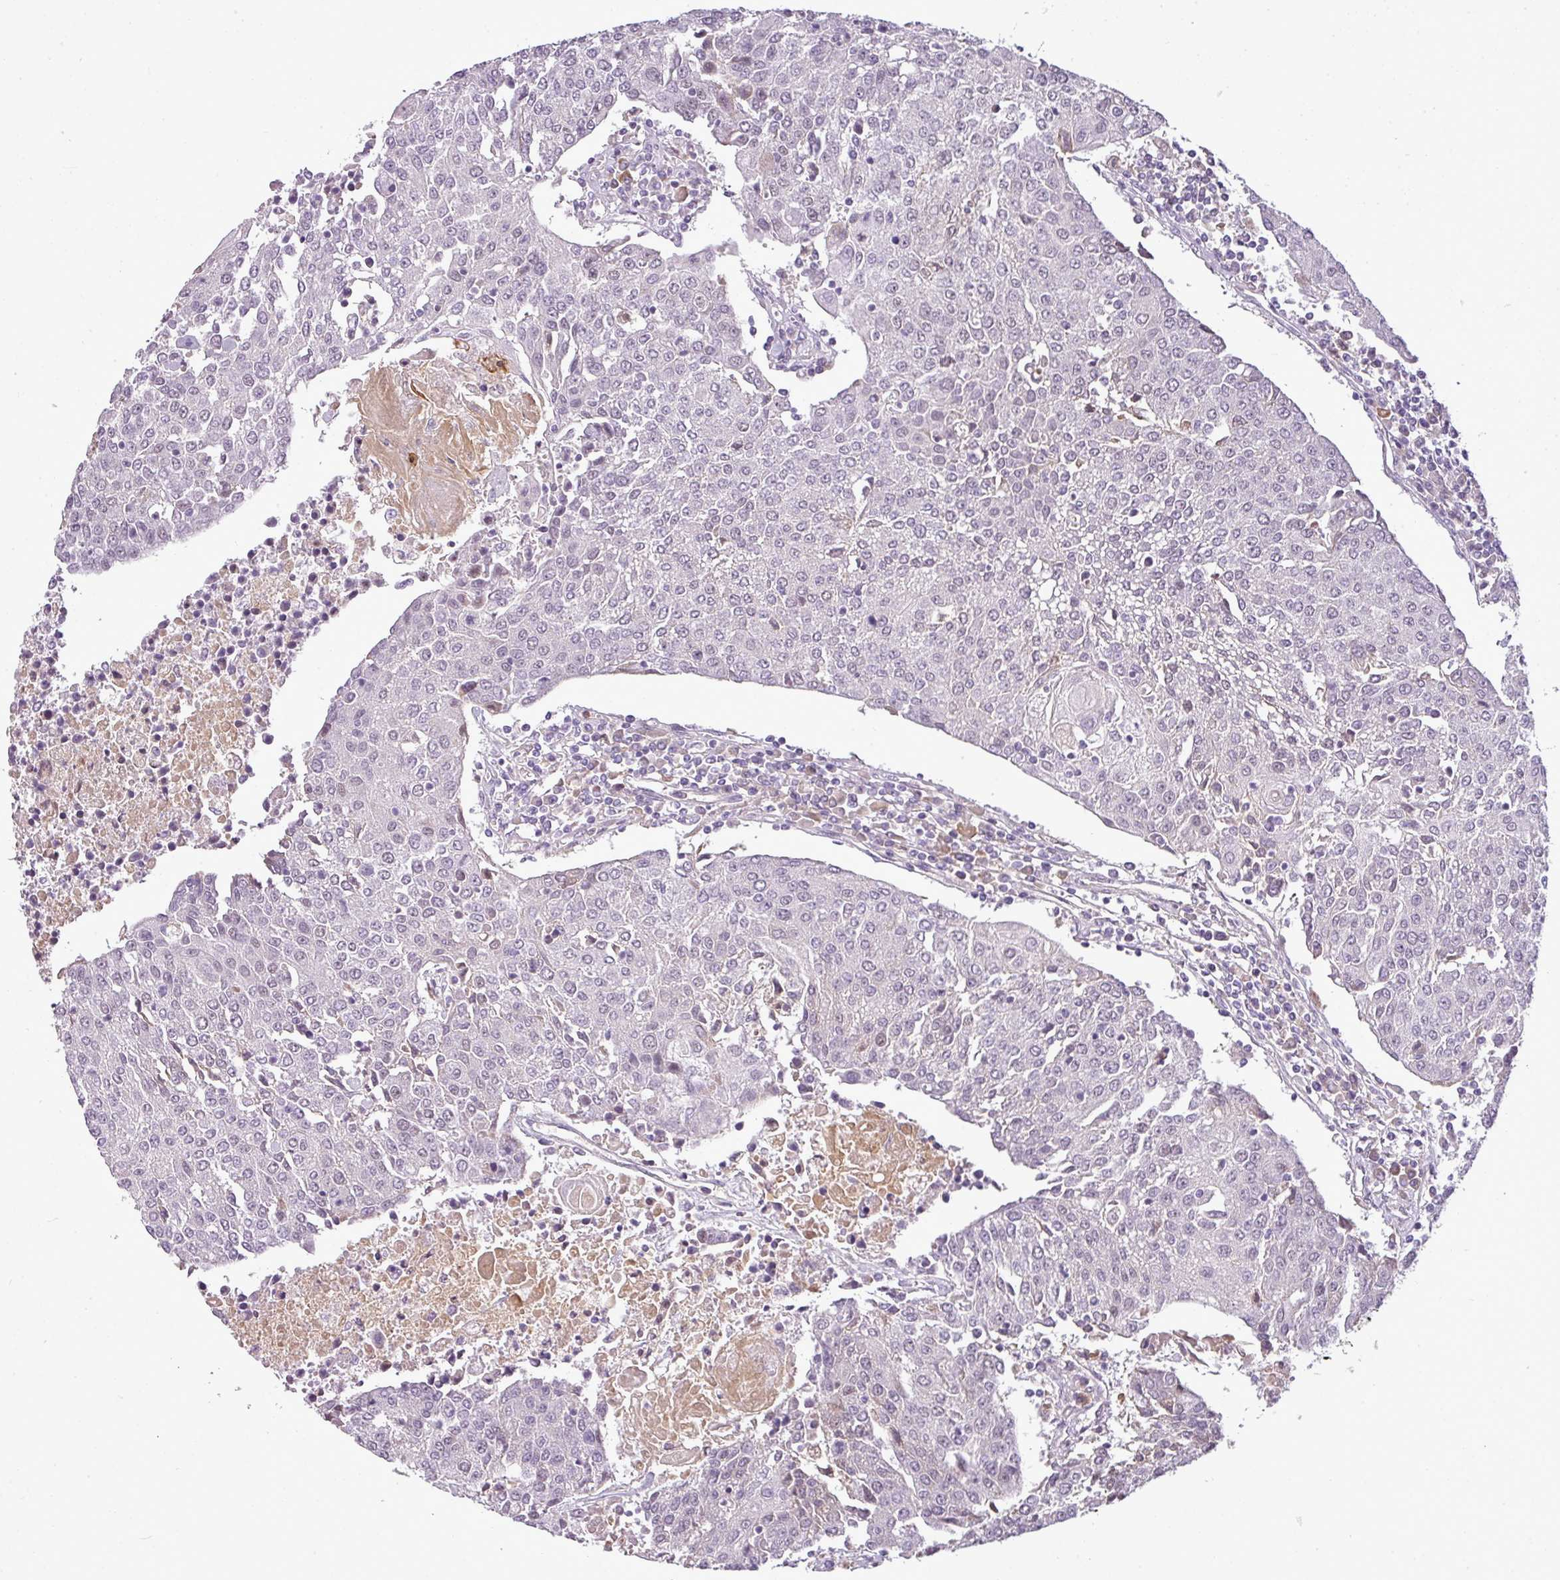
{"staining": {"intensity": "negative", "quantity": "none", "location": "none"}, "tissue": "urothelial cancer", "cell_type": "Tumor cells", "image_type": "cancer", "snomed": [{"axis": "morphology", "description": "Urothelial carcinoma, High grade"}, {"axis": "topography", "description": "Urinary bladder"}], "caption": "Tumor cells are negative for brown protein staining in urothelial carcinoma (high-grade).", "gene": "C4B", "patient": {"sex": "female", "age": 85}}